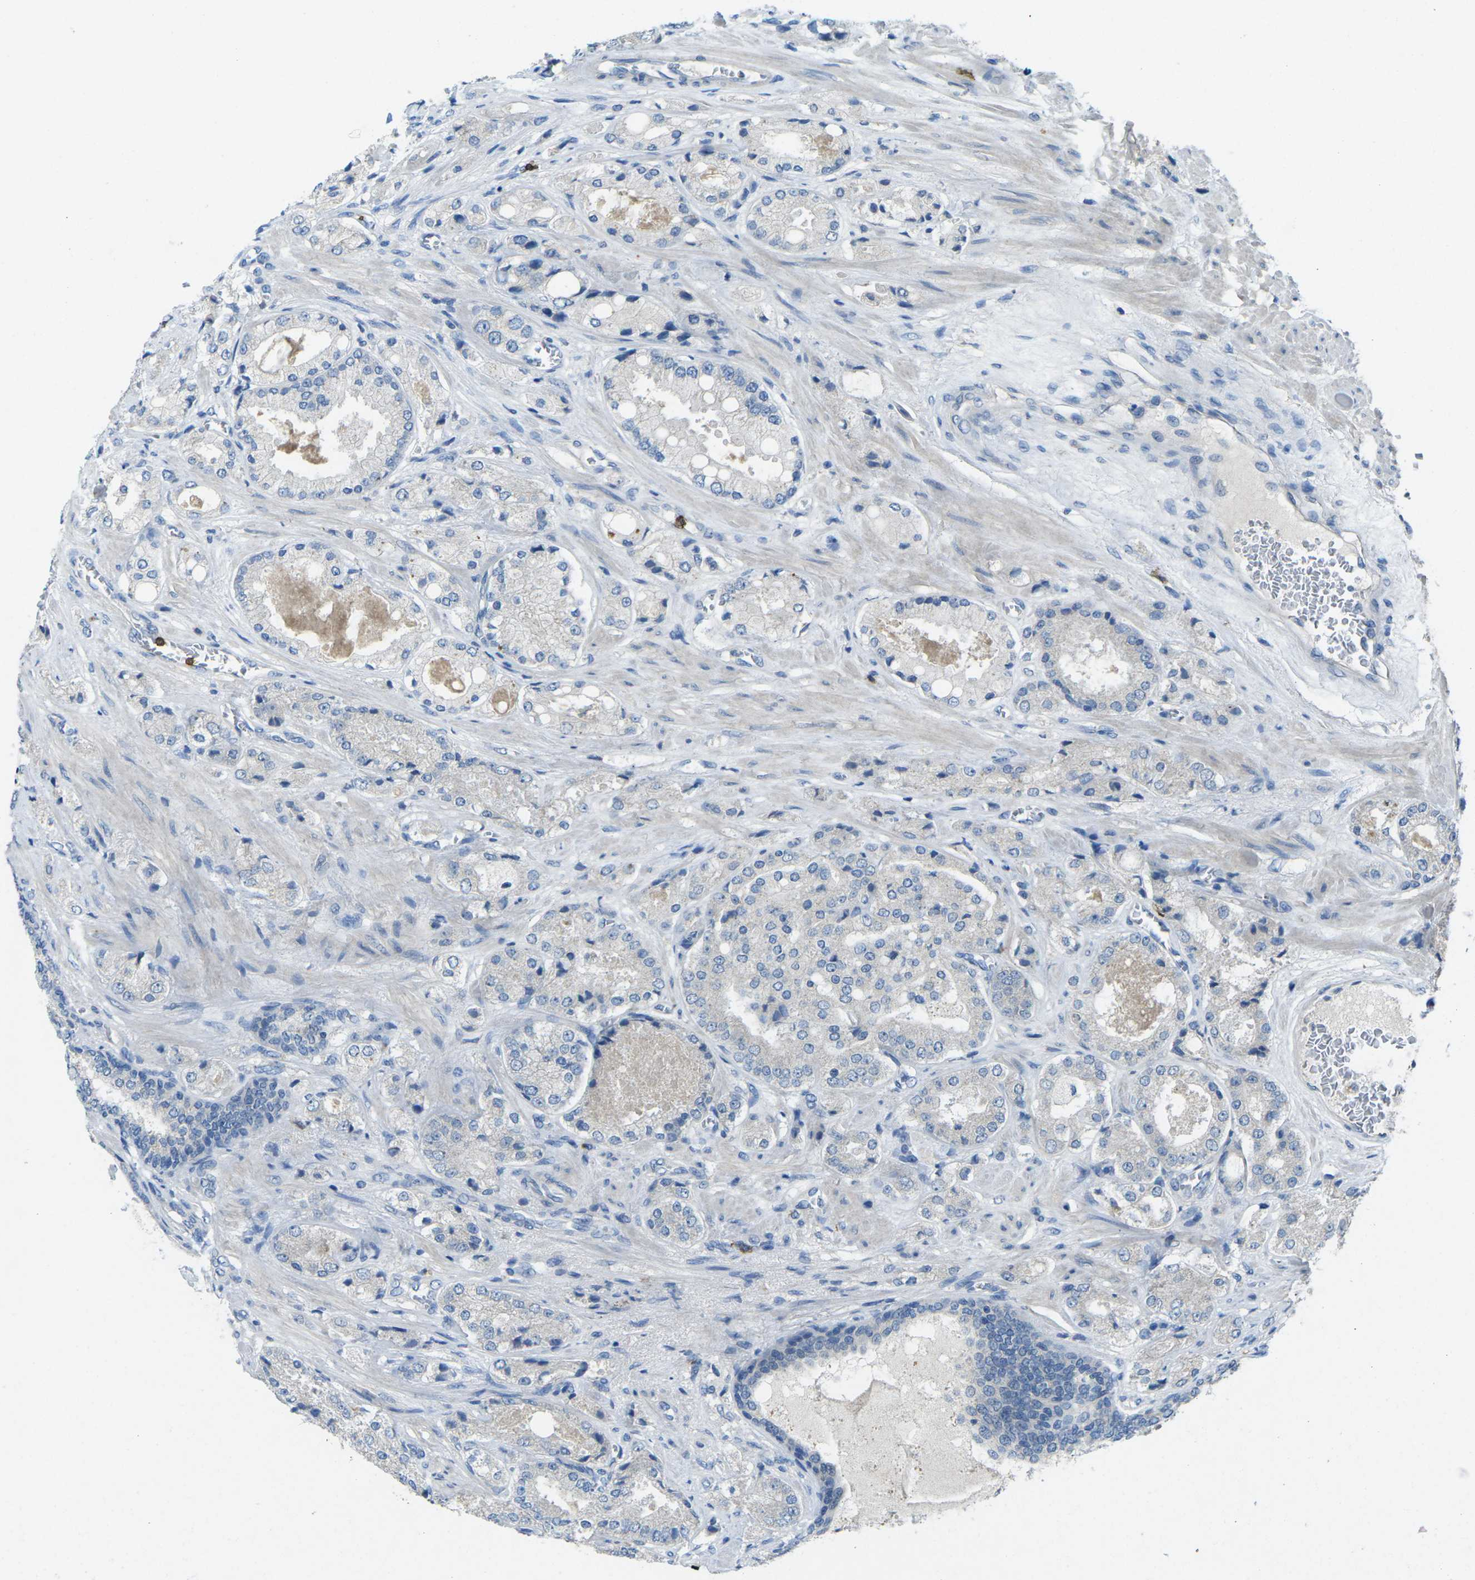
{"staining": {"intensity": "negative", "quantity": "none", "location": "none"}, "tissue": "prostate cancer", "cell_type": "Tumor cells", "image_type": "cancer", "snomed": [{"axis": "morphology", "description": "Adenocarcinoma, High grade"}, {"axis": "topography", "description": "Prostate"}], "caption": "The immunohistochemistry (IHC) histopathology image has no significant expression in tumor cells of prostate cancer (adenocarcinoma (high-grade)) tissue.", "gene": "CD19", "patient": {"sex": "male", "age": 65}}